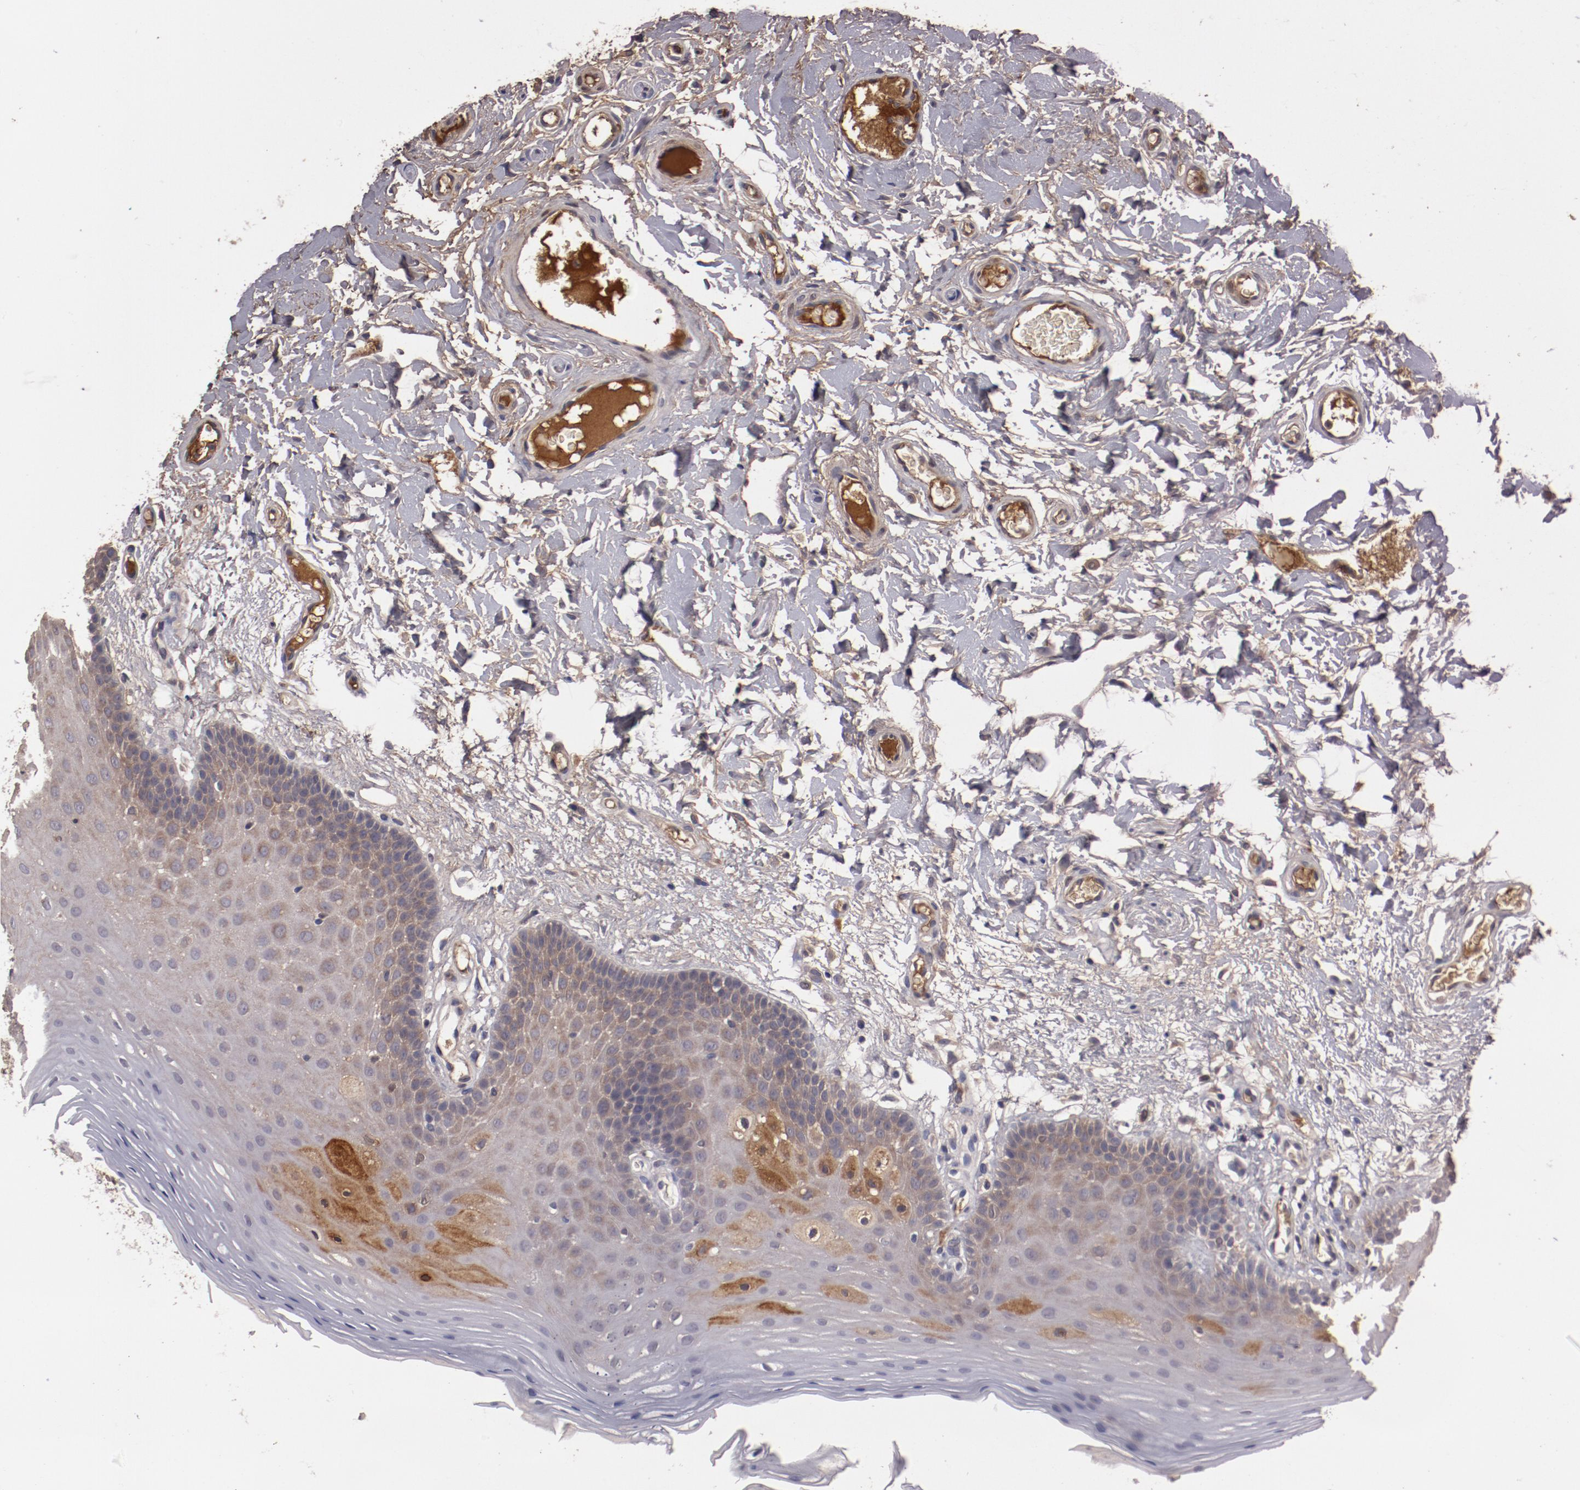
{"staining": {"intensity": "moderate", "quantity": "25%-75%", "location": "cytoplasmic/membranous"}, "tissue": "oral mucosa", "cell_type": "Squamous epithelial cells", "image_type": "normal", "snomed": [{"axis": "morphology", "description": "Normal tissue, NOS"}, {"axis": "morphology", "description": "Squamous cell carcinoma, NOS"}, {"axis": "topography", "description": "Skeletal muscle"}, {"axis": "topography", "description": "Oral tissue"}, {"axis": "topography", "description": "Head-Neck"}], "caption": "A brown stain shows moderate cytoplasmic/membranous positivity of a protein in squamous epithelial cells of normal human oral mucosa. The staining was performed using DAB to visualize the protein expression in brown, while the nuclei were stained in blue with hematoxylin (Magnification: 20x).", "gene": "CP", "patient": {"sex": "male", "age": 71}}